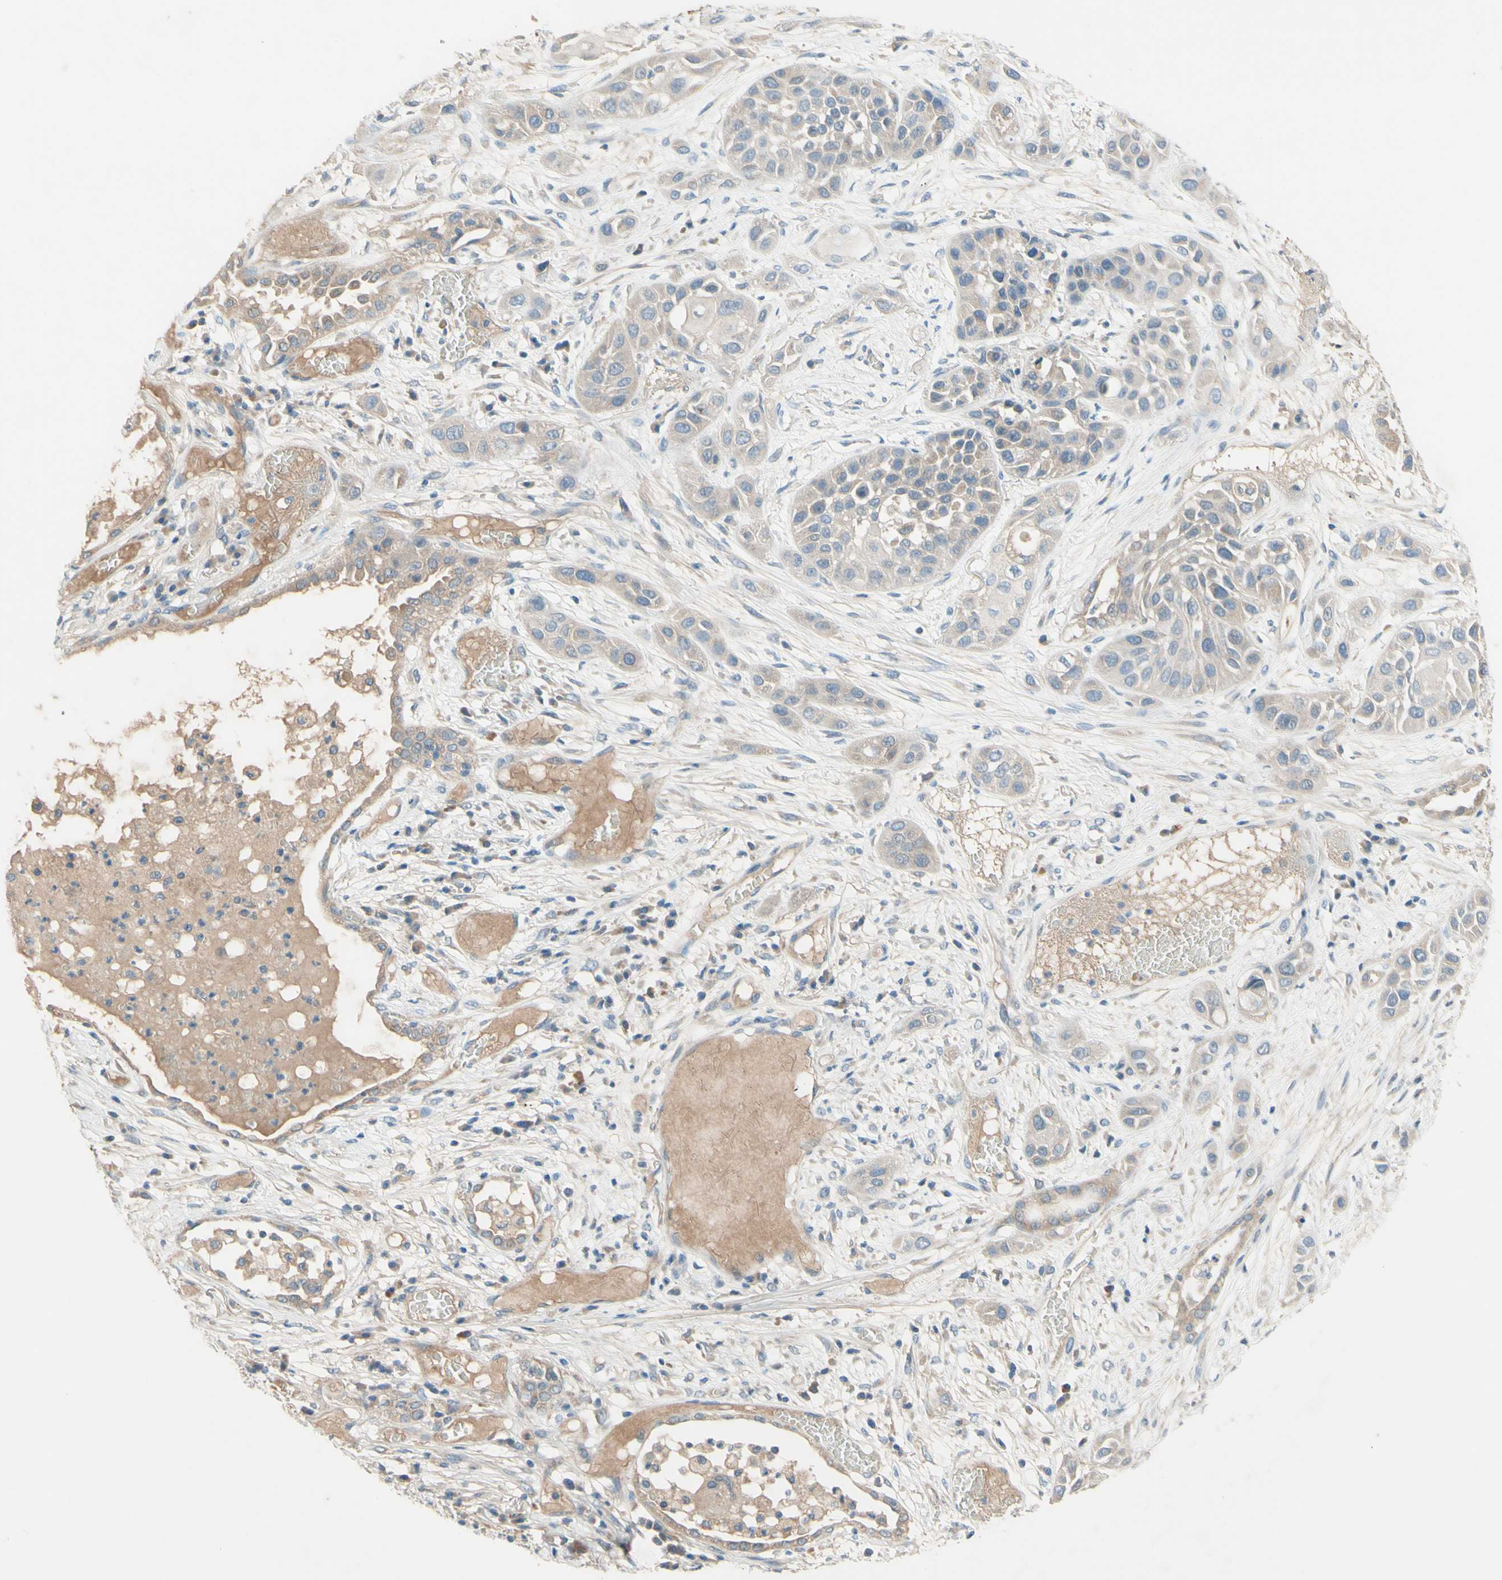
{"staining": {"intensity": "weak", "quantity": "<25%", "location": "cytoplasmic/membranous"}, "tissue": "lung cancer", "cell_type": "Tumor cells", "image_type": "cancer", "snomed": [{"axis": "morphology", "description": "Squamous cell carcinoma, NOS"}, {"axis": "topography", "description": "Lung"}], "caption": "IHC of squamous cell carcinoma (lung) displays no staining in tumor cells.", "gene": "IL2", "patient": {"sex": "male", "age": 71}}